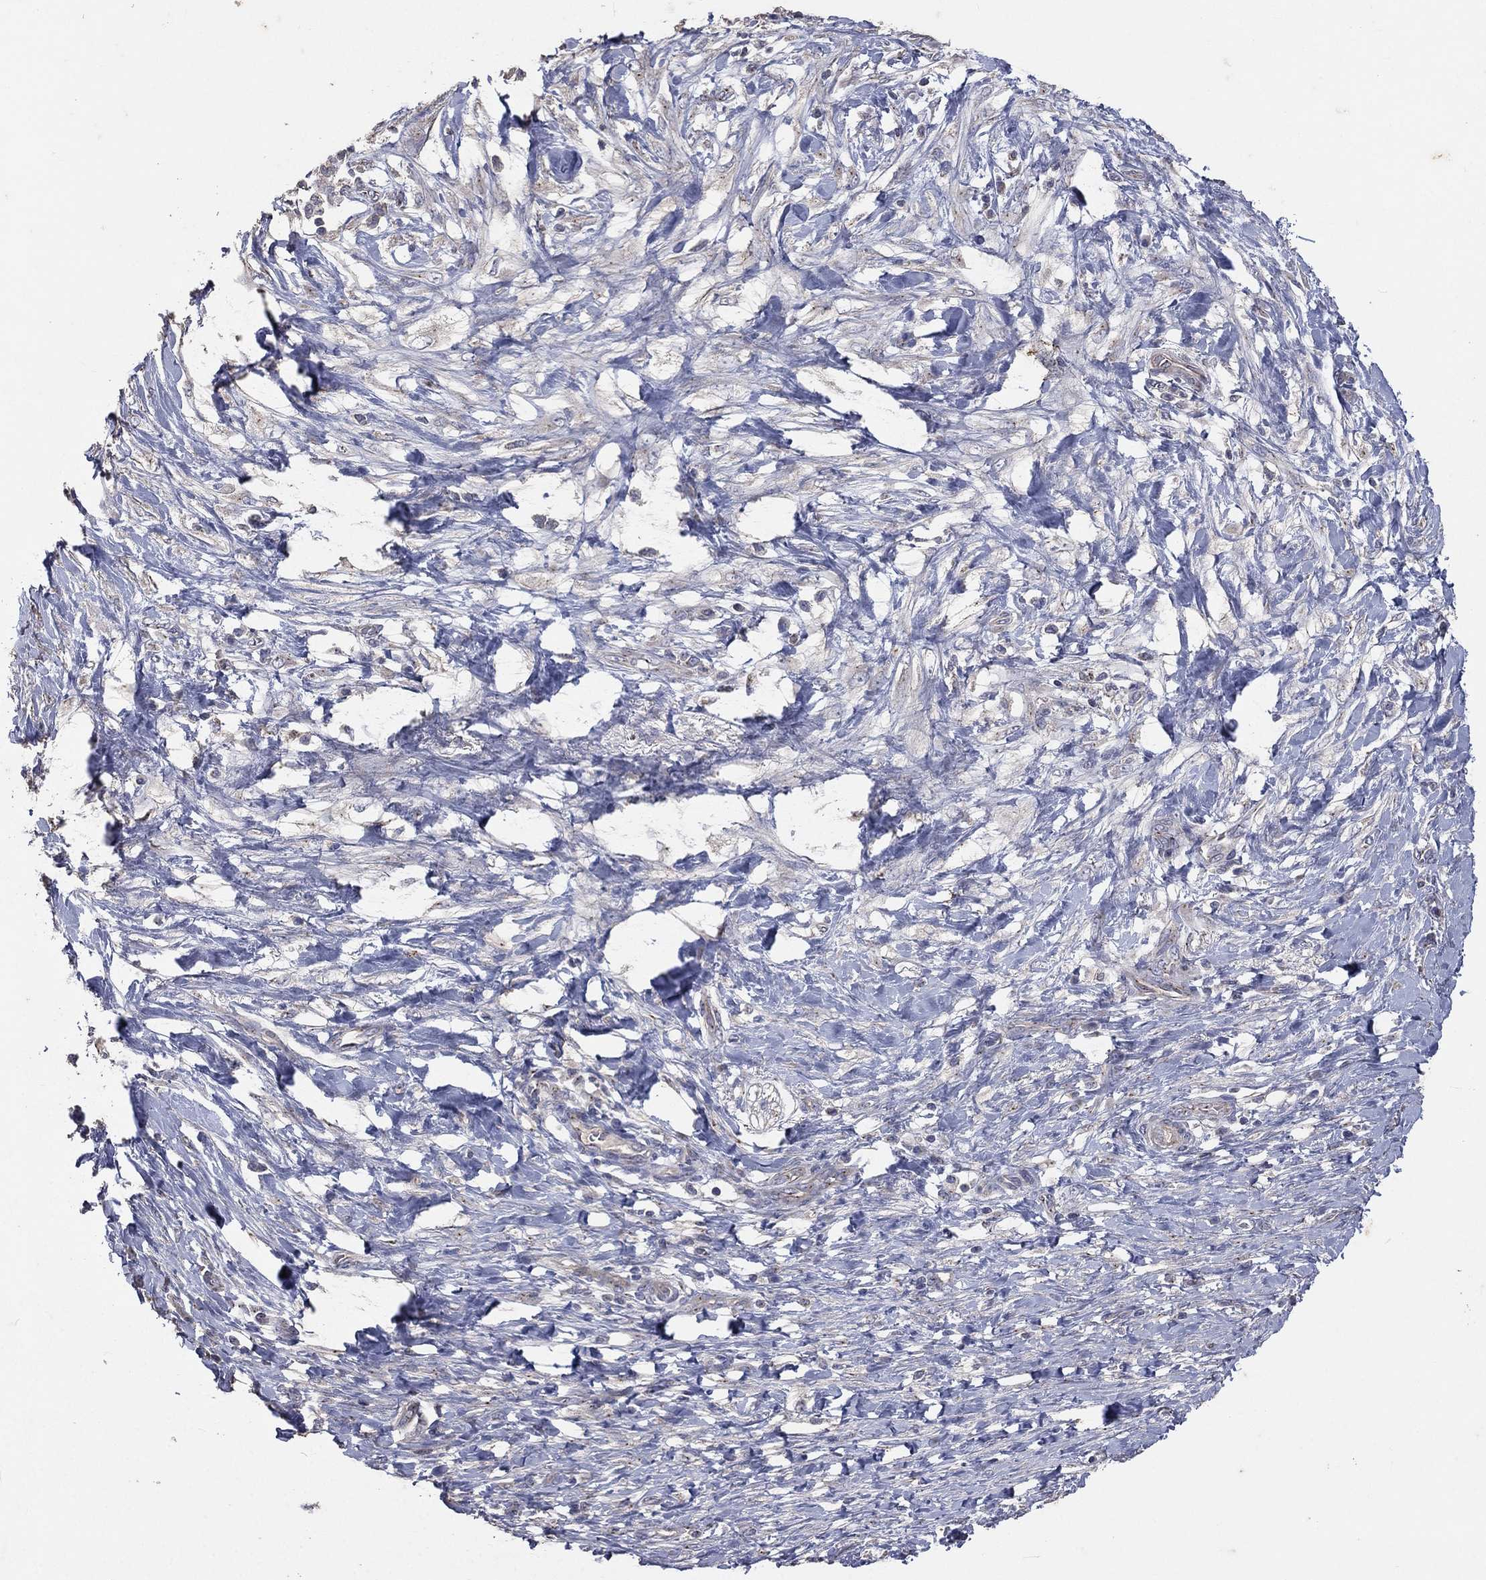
{"staining": {"intensity": "negative", "quantity": "none", "location": "none"}, "tissue": "pancreatic cancer", "cell_type": "Tumor cells", "image_type": "cancer", "snomed": [{"axis": "morphology", "description": "Adenocarcinoma, NOS"}, {"axis": "topography", "description": "Pancreas"}], "caption": "DAB (3,3'-diaminobenzidine) immunohistochemical staining of pancreatic adenocarcinoma demonstrates no significant expression in tumor cells. (Stains: DAB immunohistochemistry with hematoxylin counter stain, Microscopy: brightfield microscopy at high magnification).", "gene": "CROCC", "patient": {"sex": "female", "age": 72}}